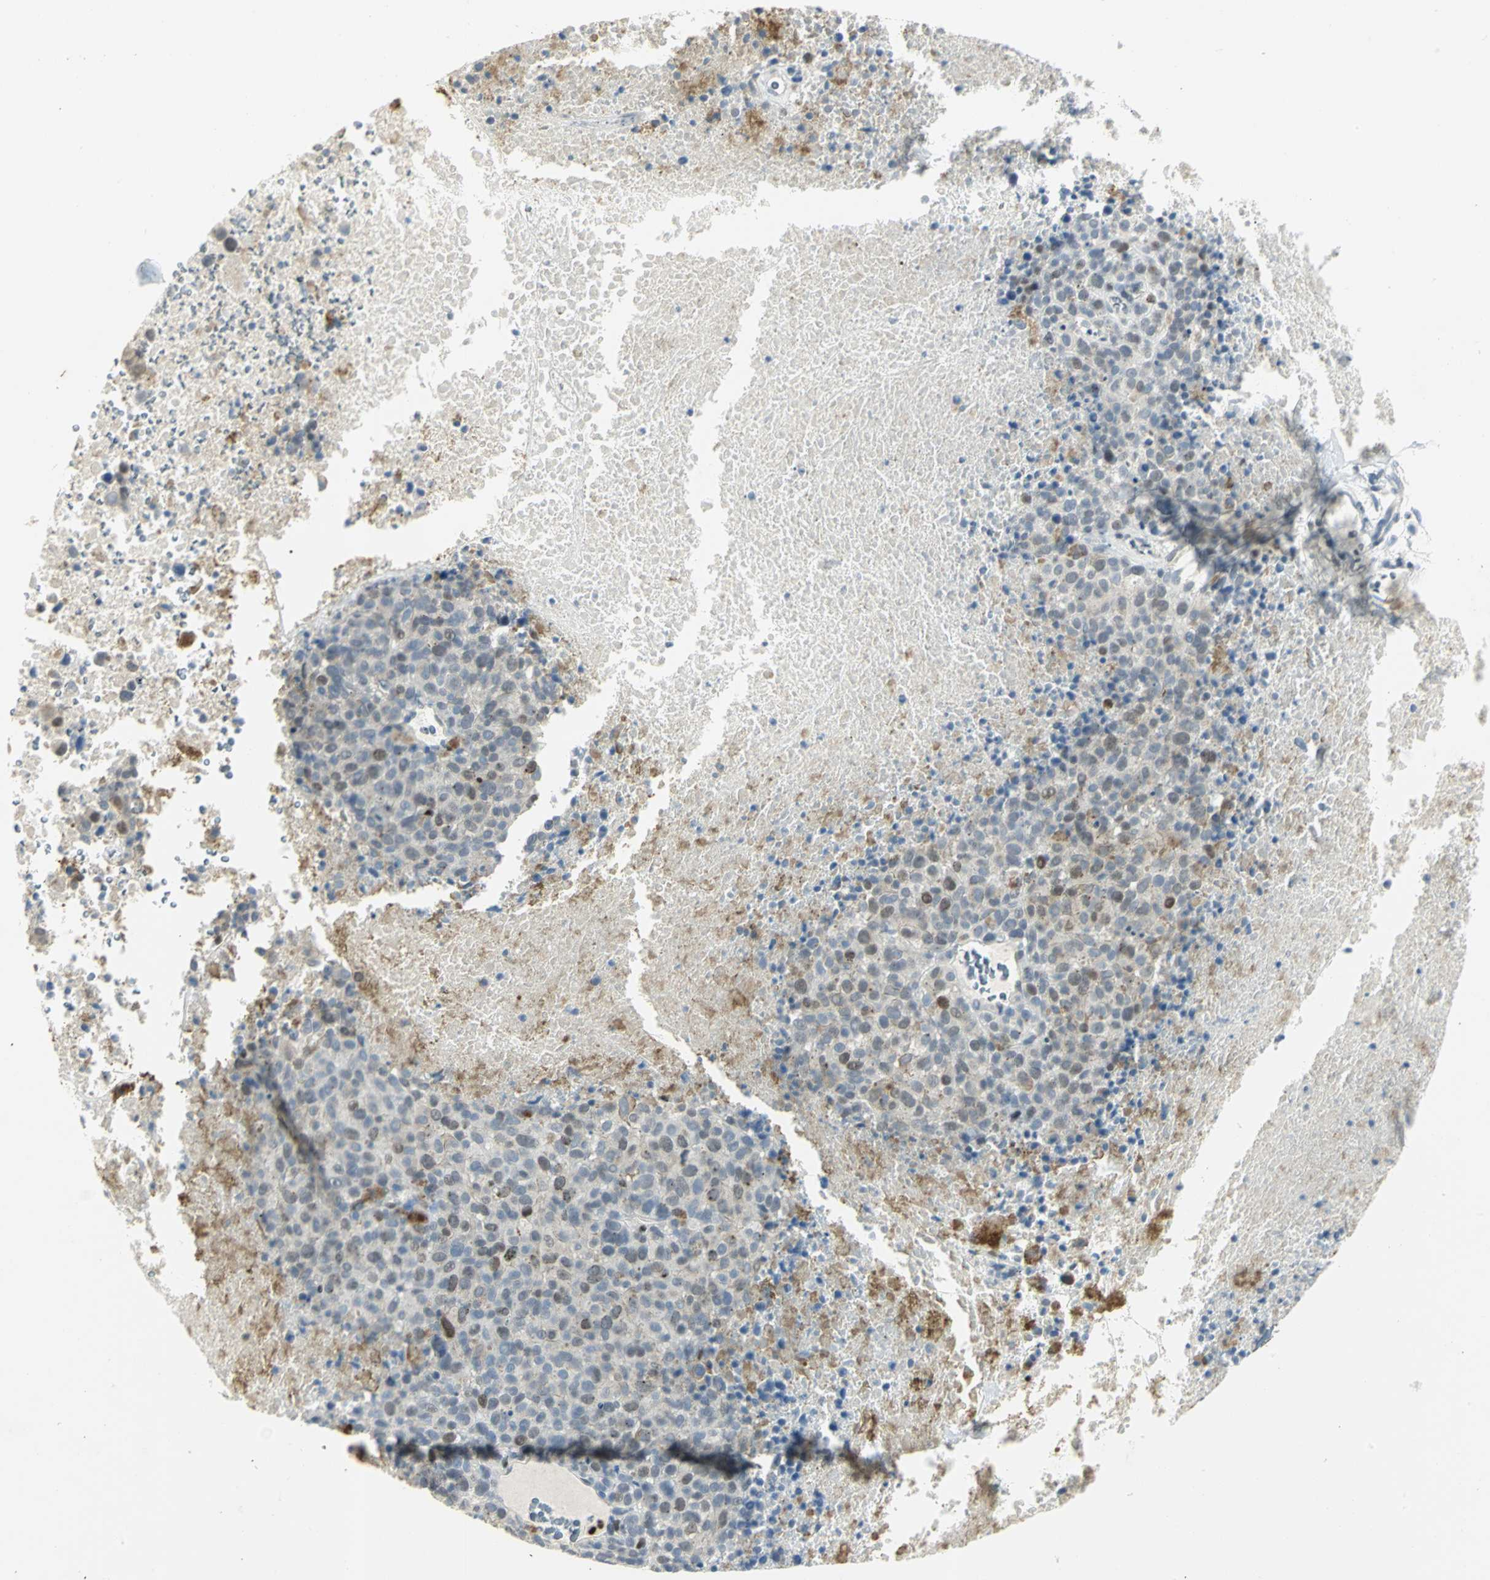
{"staining": {"intensity": "moderate", "quantity": "25%-75%", "location": "nuclear"}, "tissue": "melanoma", "cell_type": "Tumor cells", "image_type": "cancer", "snomed": [{"axis": "morphology", "description": "Malignant melanoma, Metastatic site"}, {"axis": "topography", "description": "Cerebral cortex"}], "caption": "Immunohistochemical staining of malignant melanoma (metastatic site) displays medium levels of moderate nuclear expression in about 25%-75% of tumor cells.", "gene": "BCL6", "patient": {"sex": "female", "age": 52}}